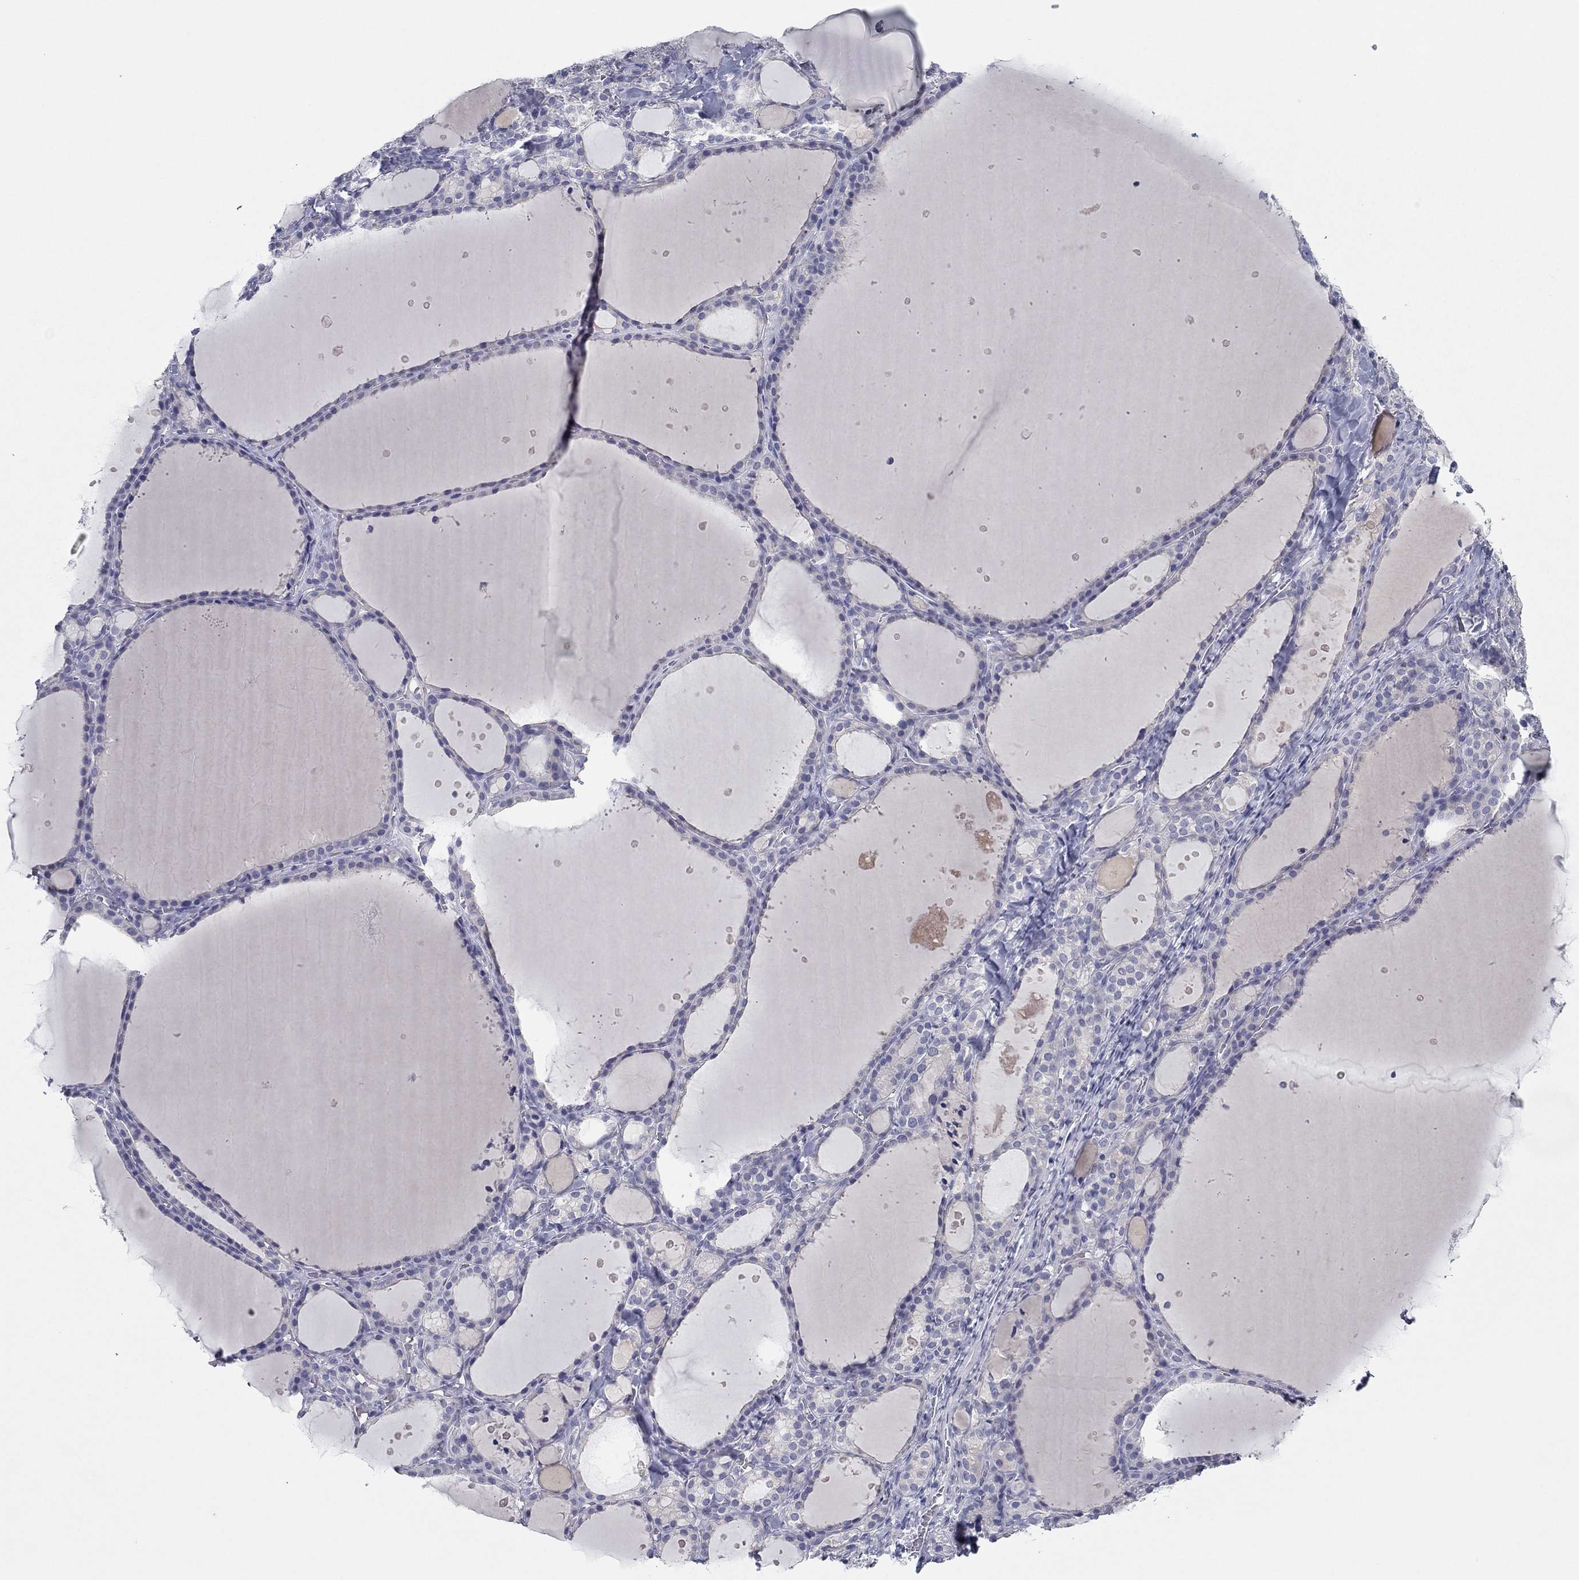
{"staining": {"intensity": "negative", "quantity": "none", "location": "none"}, "tissue": "thyroid gland", "cell_type": "Glandular cells", "image_type": "normal", "snomed": [{"axis": "morphology", "description": "Normal tissue, NOS"}, {"axis": "topography", "description": "Thyroid gland"}], "caption": "This is an IHC image of benign human thyroid gland. There is no staining in glandular cells.", "gene": "PLS1", "patient": {"sex": "male", "age": 68}}